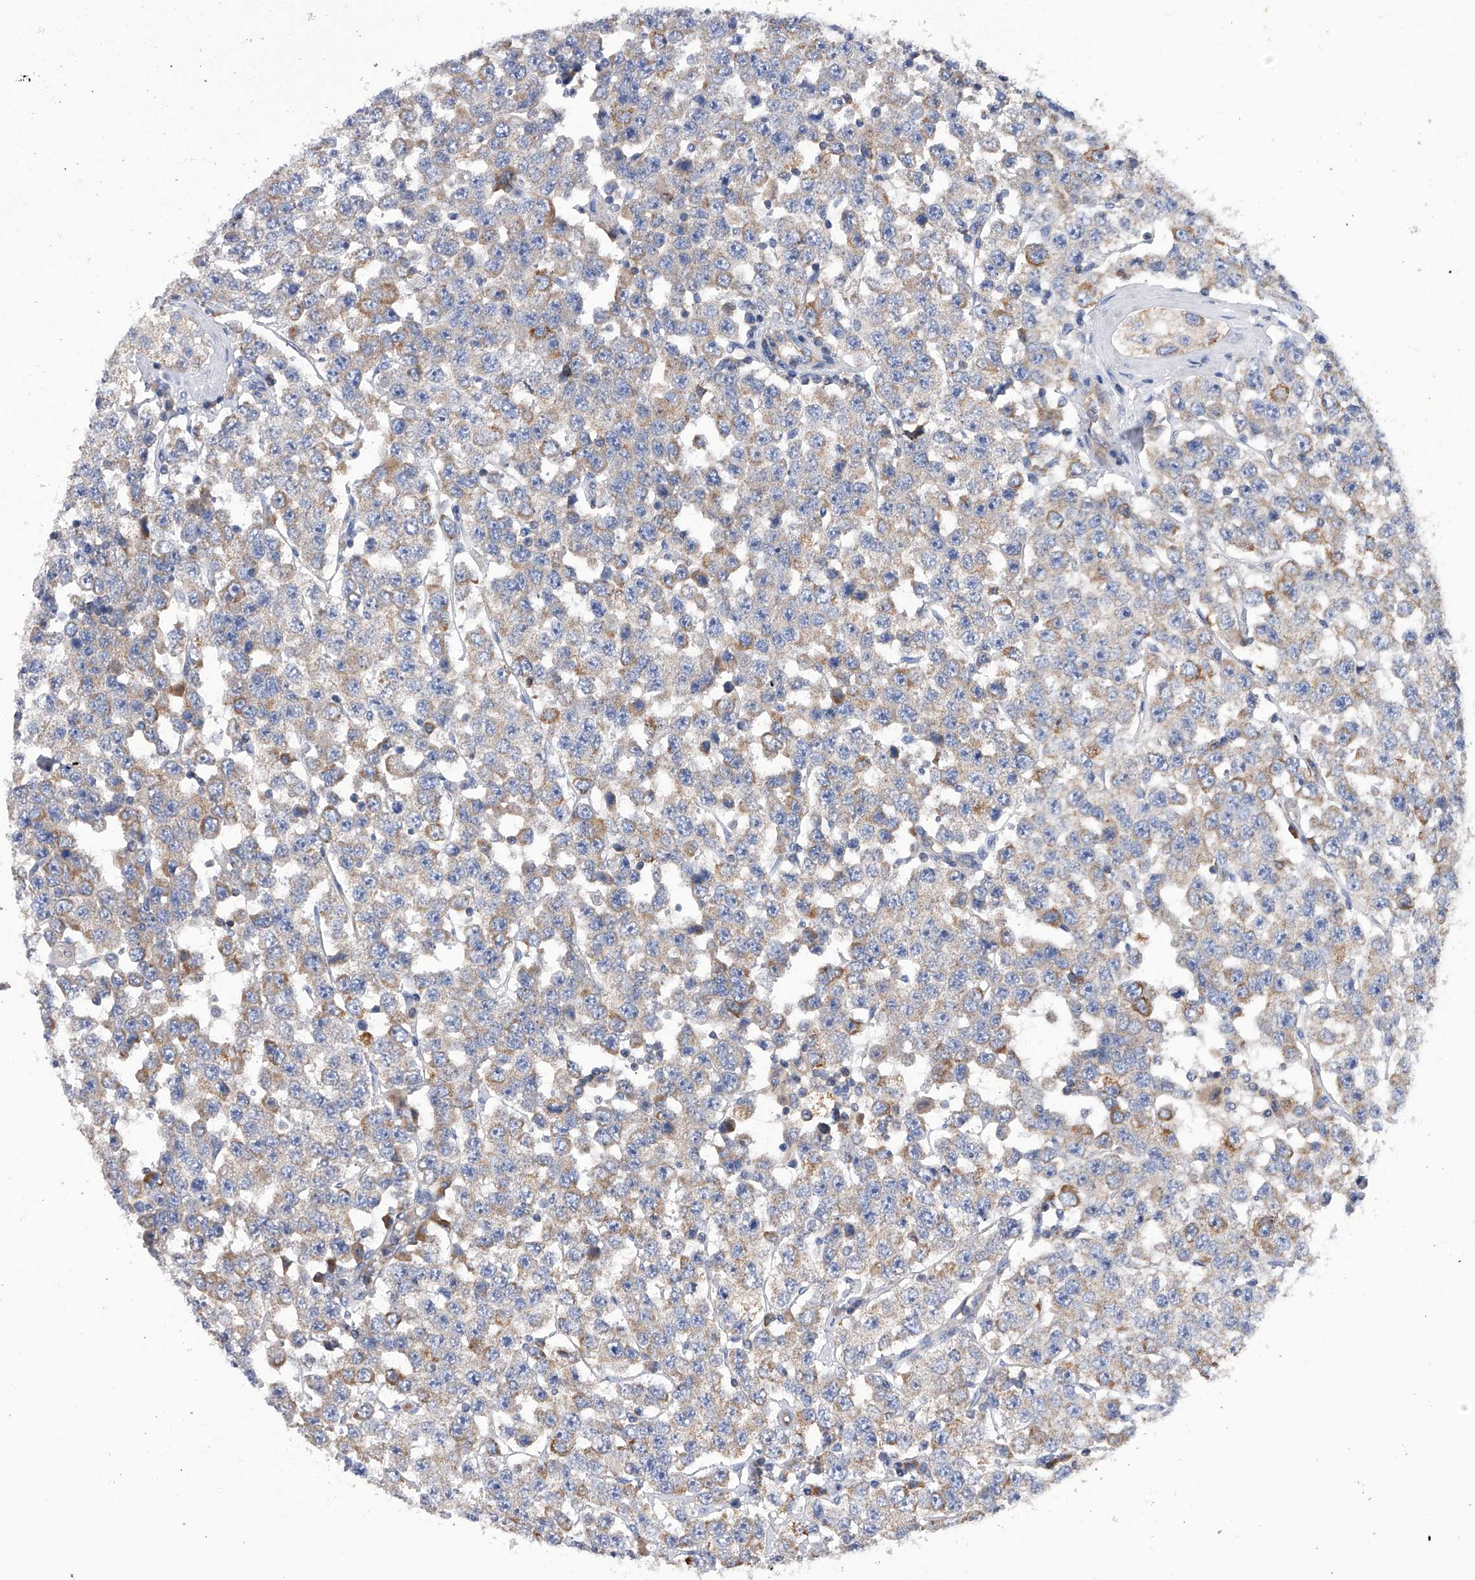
{"staining": {"intensity": "moderate", "quantity": "<25%", "location": "cytoplasmic/membranous"}, "tissue": "testis cancer", "cell_type": "Tumor cells", "image_type": "cancer", "snomed": [{"axis": "morphology", "description": "Seminoma, NOS"}, {"axis": "topography", "description": "Testis"}], "caption": "Immunohistochemistry (IHC) photomicrograph of human testis seminoma stained for a protein (brown), which shows low levels of moderate cytoplasmic/membranous staining in approximately <25% of tumor cells.", "gene": "MLYCD", "patient": {"sex": "male", "age": 28}}